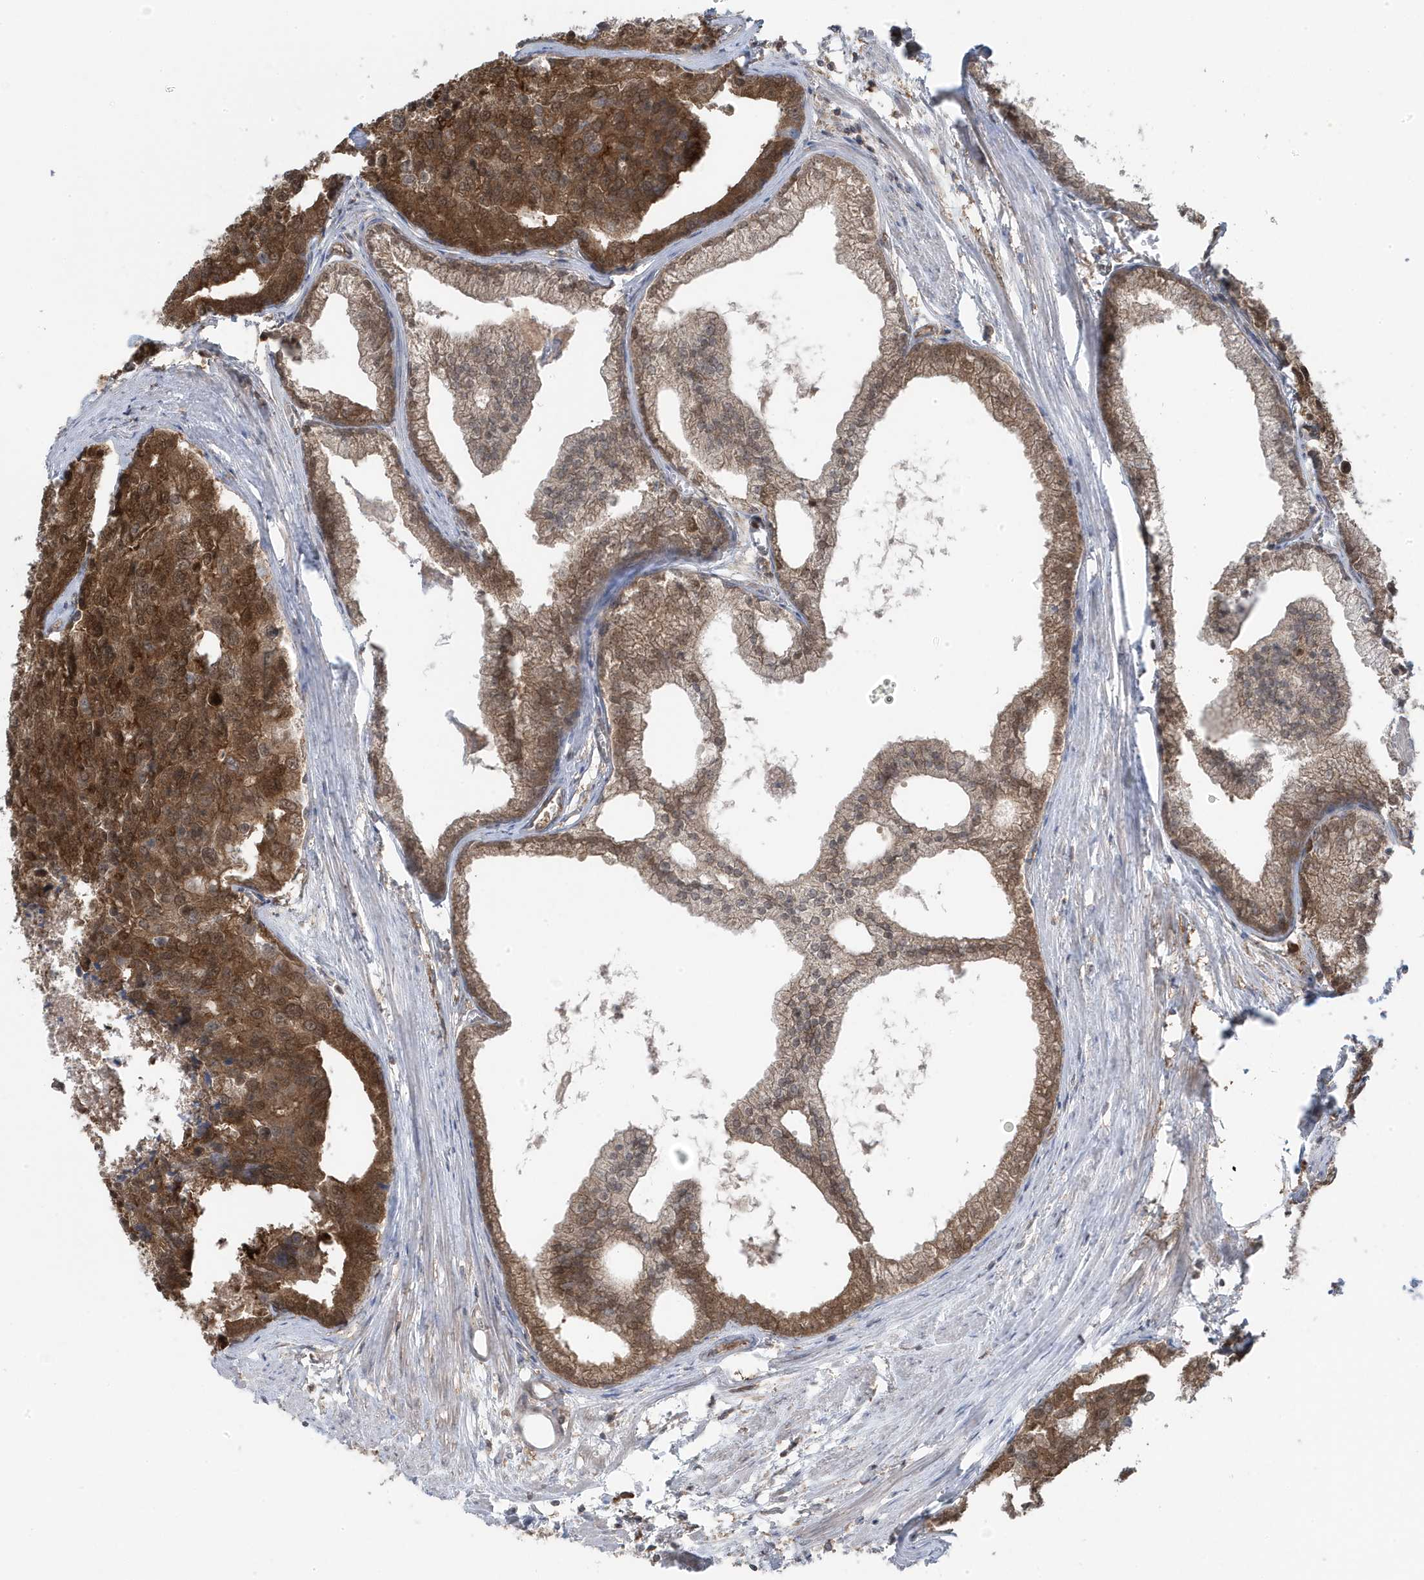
{"staining": {"intensity": "moderate", "quantity": ">75%", "location": "cytoplasmic/membranous,nuclear"}, "tissue": "prostate cancer", "cell_type": "Tumor cells", "image_type": "cancer", "snomed": [{"axis": "morphology", "description": "Adenocarcinoma, High grade"}, {"axis": "topography", "description": "Prostate"}], "caption": "High-grade adenocarcinoma (prostate) was stained to show a protein in brown. There is medium levels of moderate cytoplasmic/membranous and nuclear expression in about >75% of tumor cells.", "gene": "MAPK1IP1L", "patient": {"sex": "male", "age": 50}}